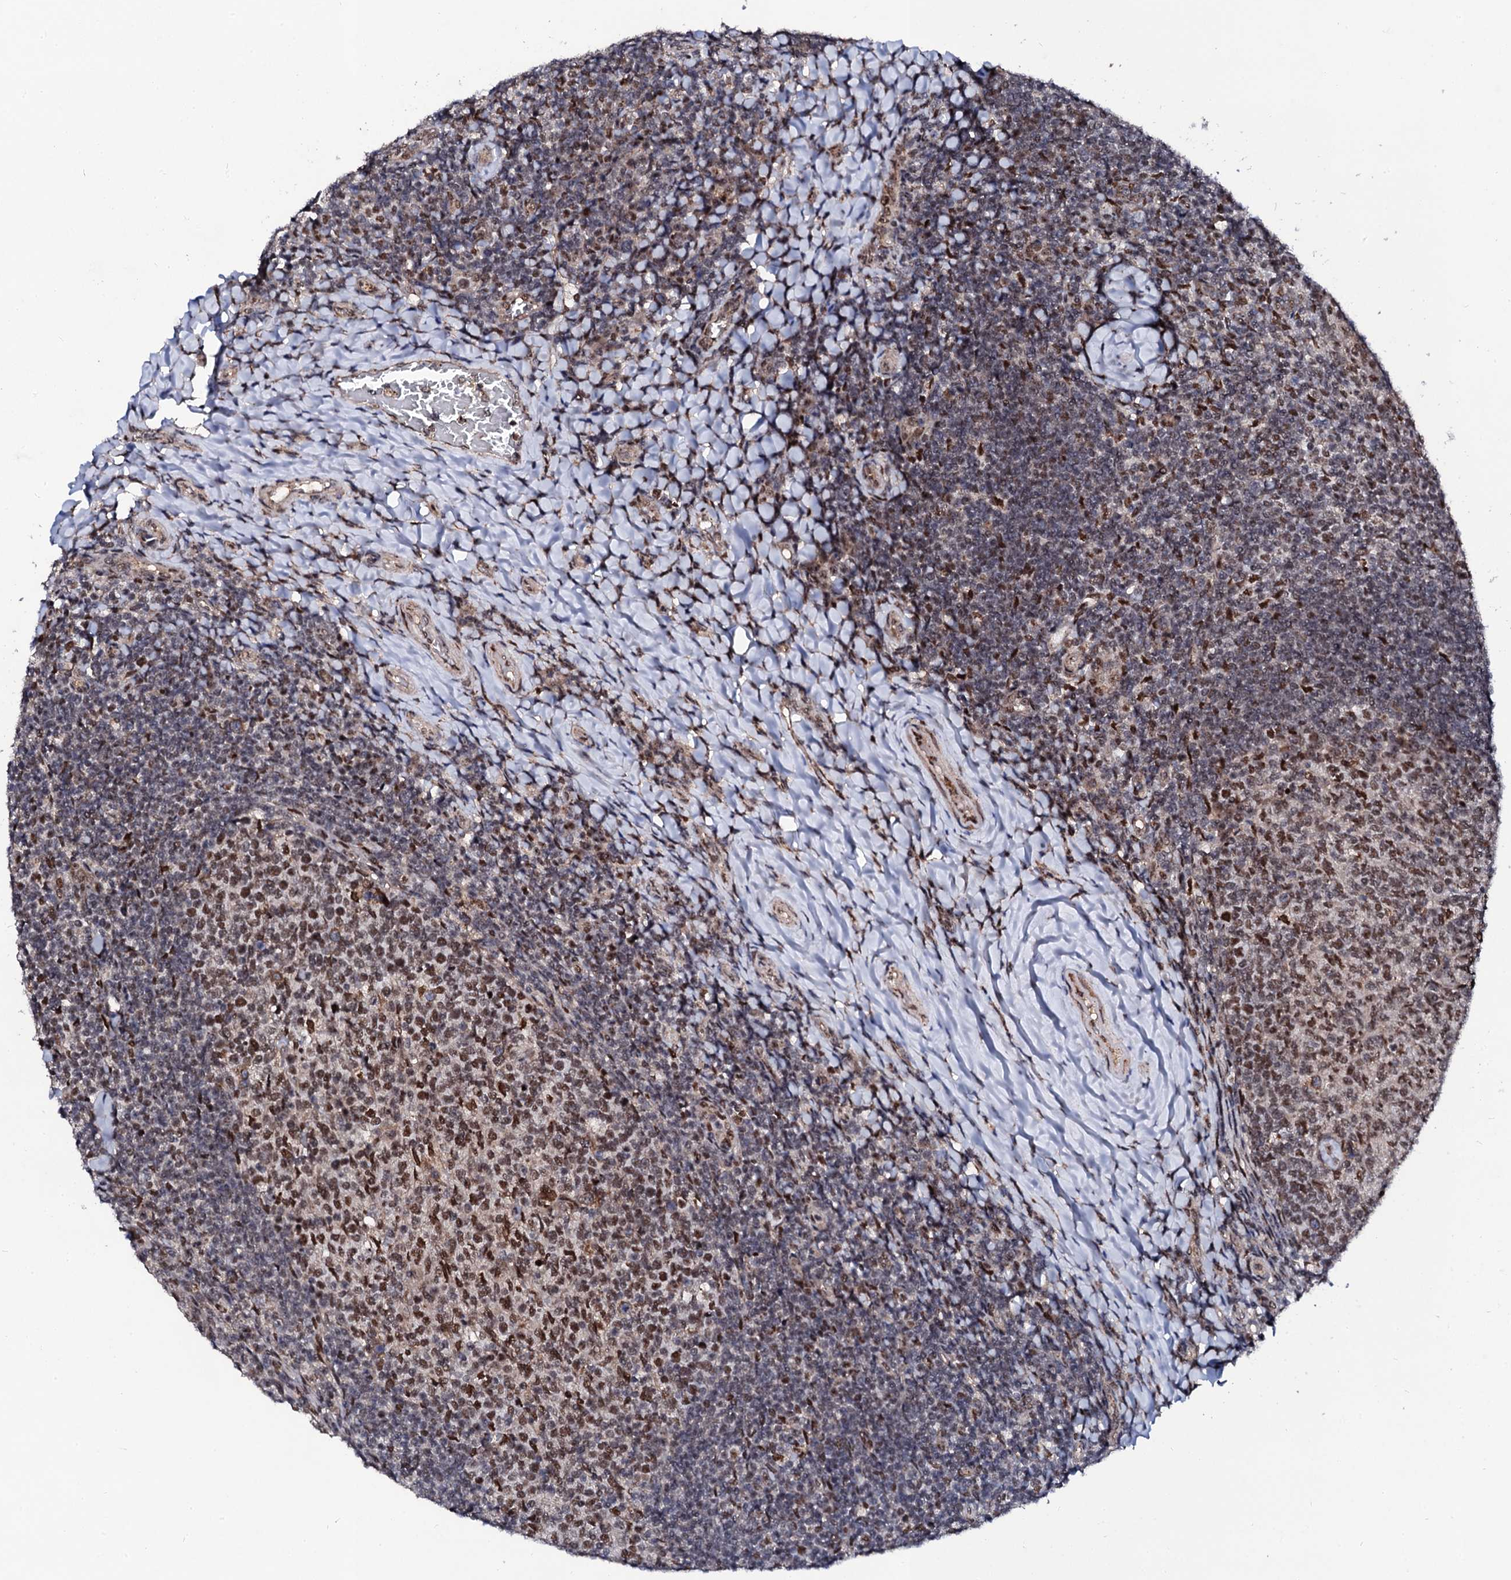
{"staining": {"intensity": "moderate", "quantity": ">75%", "location": "nuclear"}, "tissue": "tonsil", "cell_type": "Germinal center cells", "image_type": "normal", "snomed": [{"axis": "morphology", "description": "Normal tissue, NOS"}, {"axis": "topography", "description": "Tonsil"}], "caption": "Approximately >75% of germinal center cells in benign human tonsil show moderate nuclear protein staining as visualized by brown immunohistochemical staining.", "gene": "CSTF3", "patient": {"sex": "female", "age": 10}}